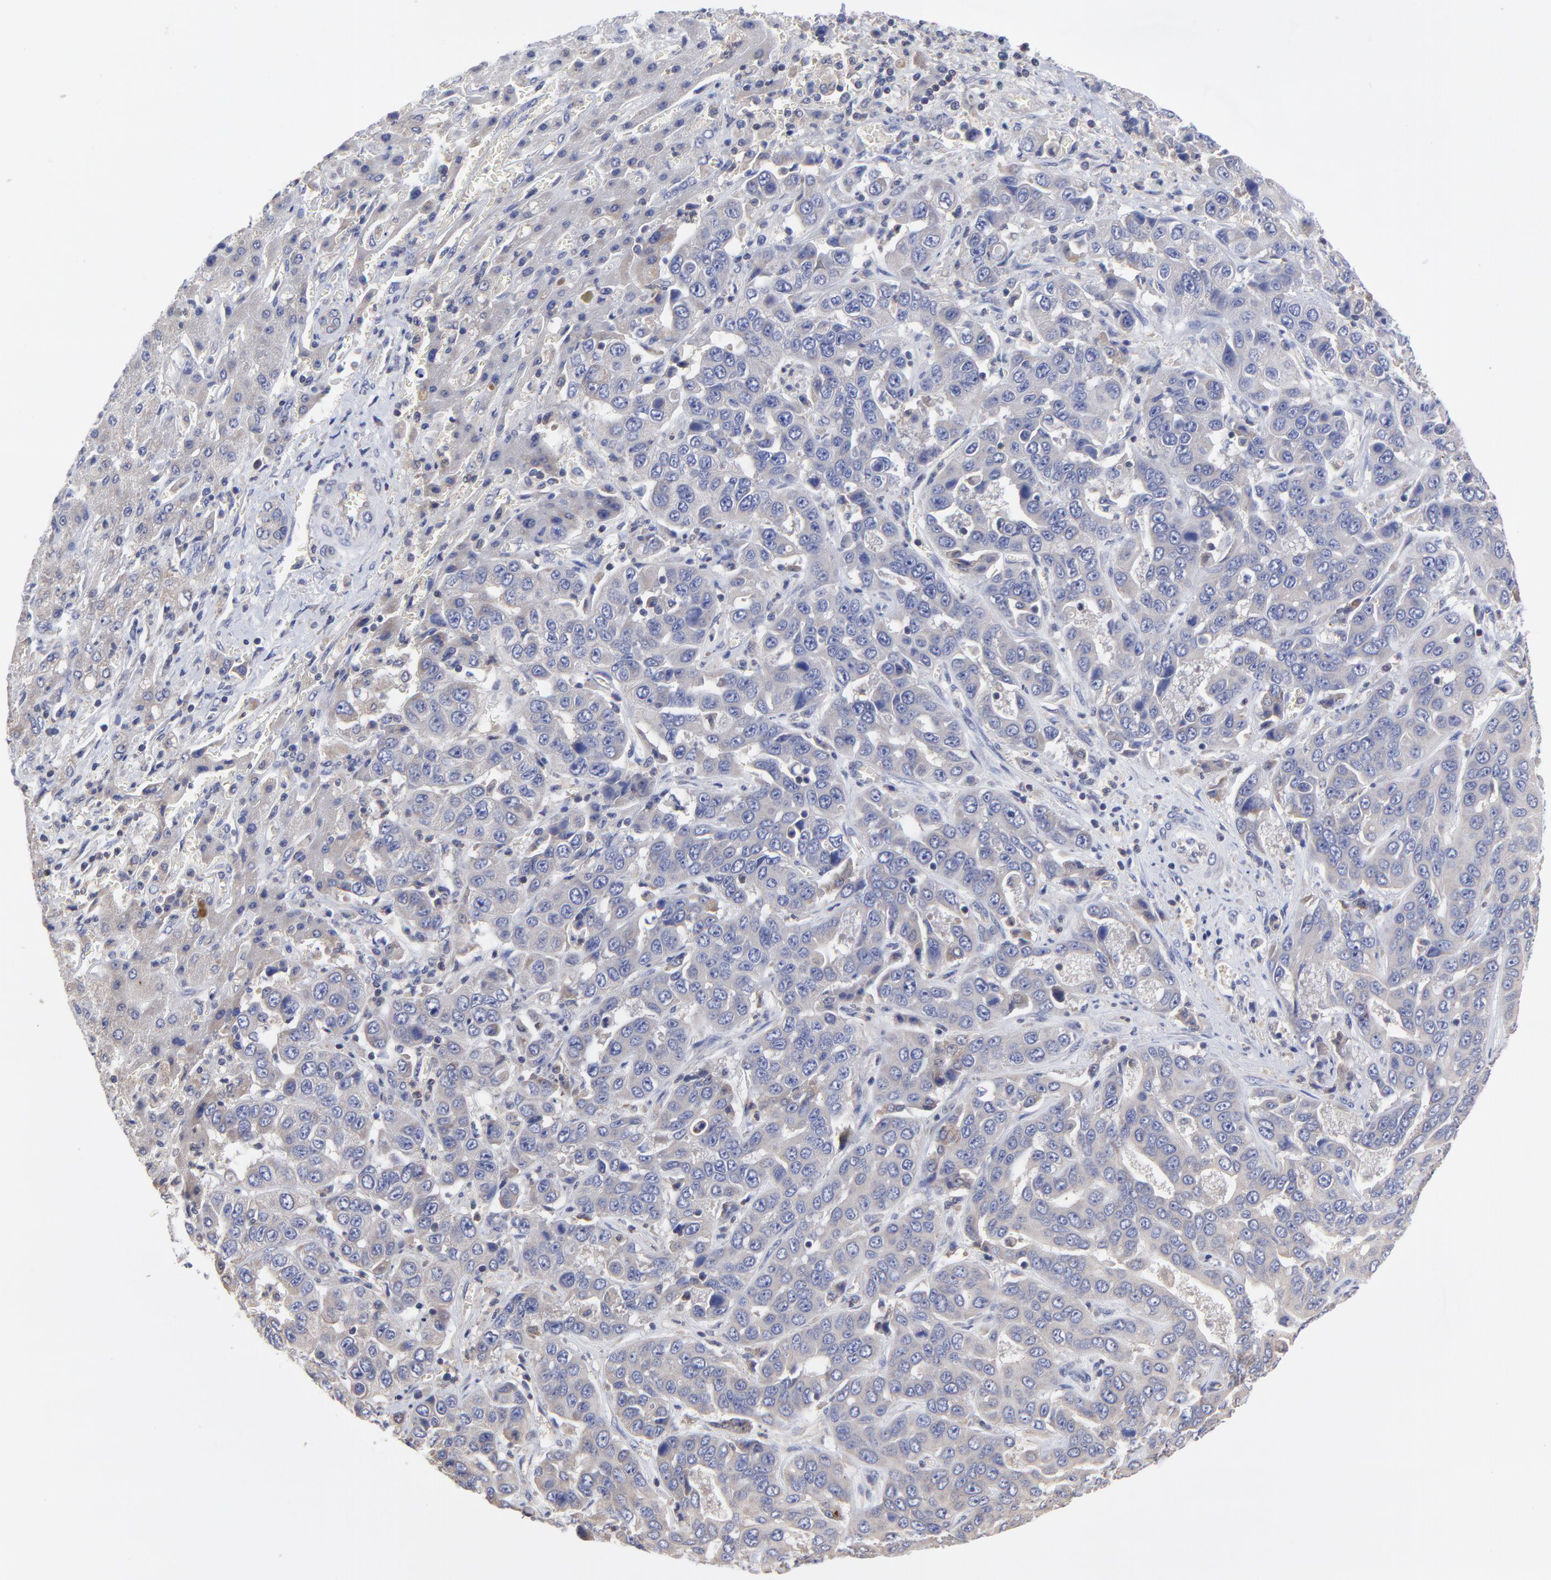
{"staining": {"intensity": "negative", "quantity": "none", "location": "none"}, "tissue": "liver cancer", "cell_type": "Tumor cells", "image_type": "cancer", "snomed": [{"axis": "morphology", "description": "Cholangiocarcinoma"}, {"axis": "topography", "description": "Liver"}], "caption": "Immunohistochemistry (IHC) of human liver cancer (cholangiocarcinoma) shows no expression in tumor cells.", "gene": "PCMT1", "patient": {"sex": "female", "age": 52}}